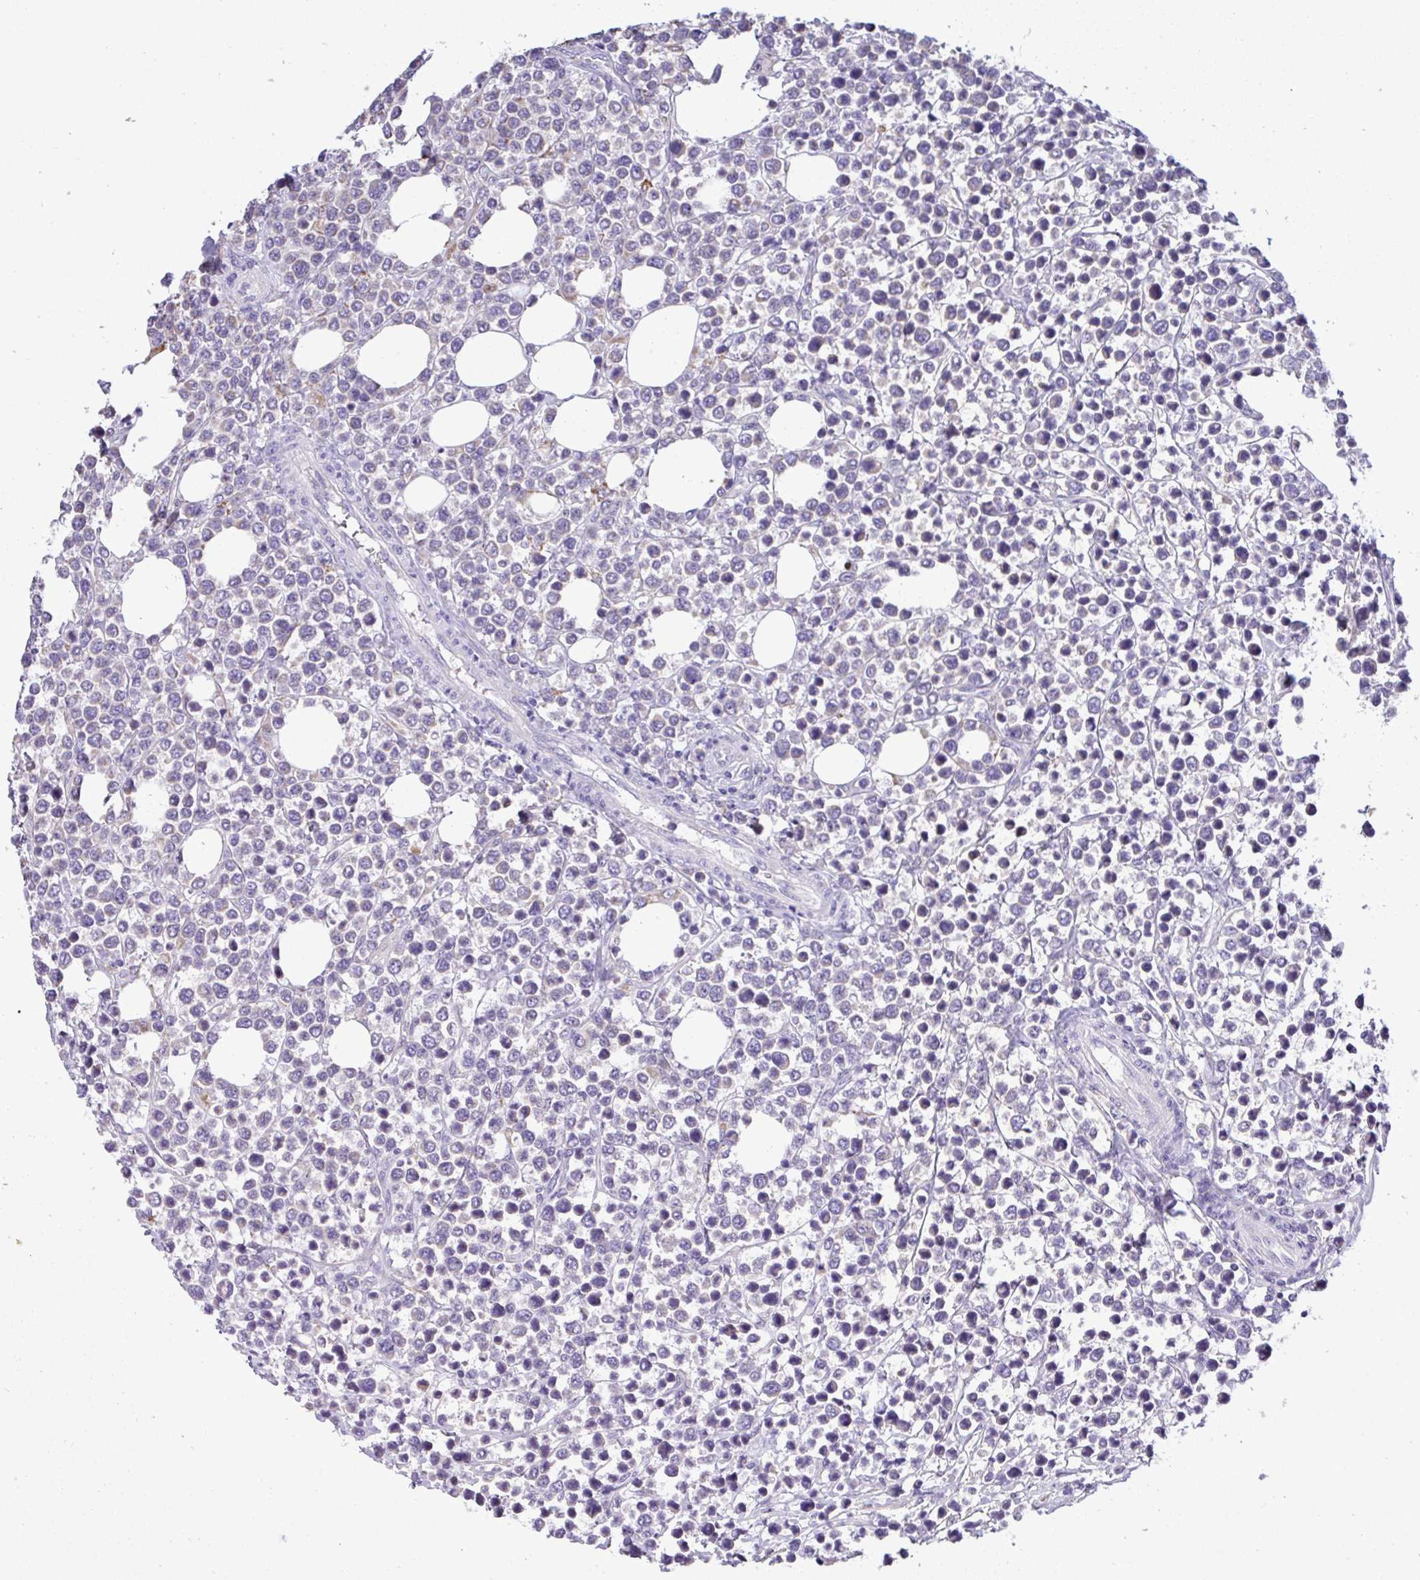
{"staining": {"intensity": "weak", "quantity": "<25%", "location": "cytoplasmic/membranous"}, "tissue": "lymphoma", "cell_type": "Tumor cells", "image_type": "cancer", "snomed": [{"axis": "morphology", "description": "Malignant lymphoma, non-Hodgkin's type, High grade"}, {"axis": "topography", "description": "Soft tissue"}], "caption": "An immunohistochemistry histopathology image of lymphoma is shown. There is no staining in tumor cells of lymphoma.", "gene": "ST8SIA2", "patient": {"sex": "female", "age": 56}}